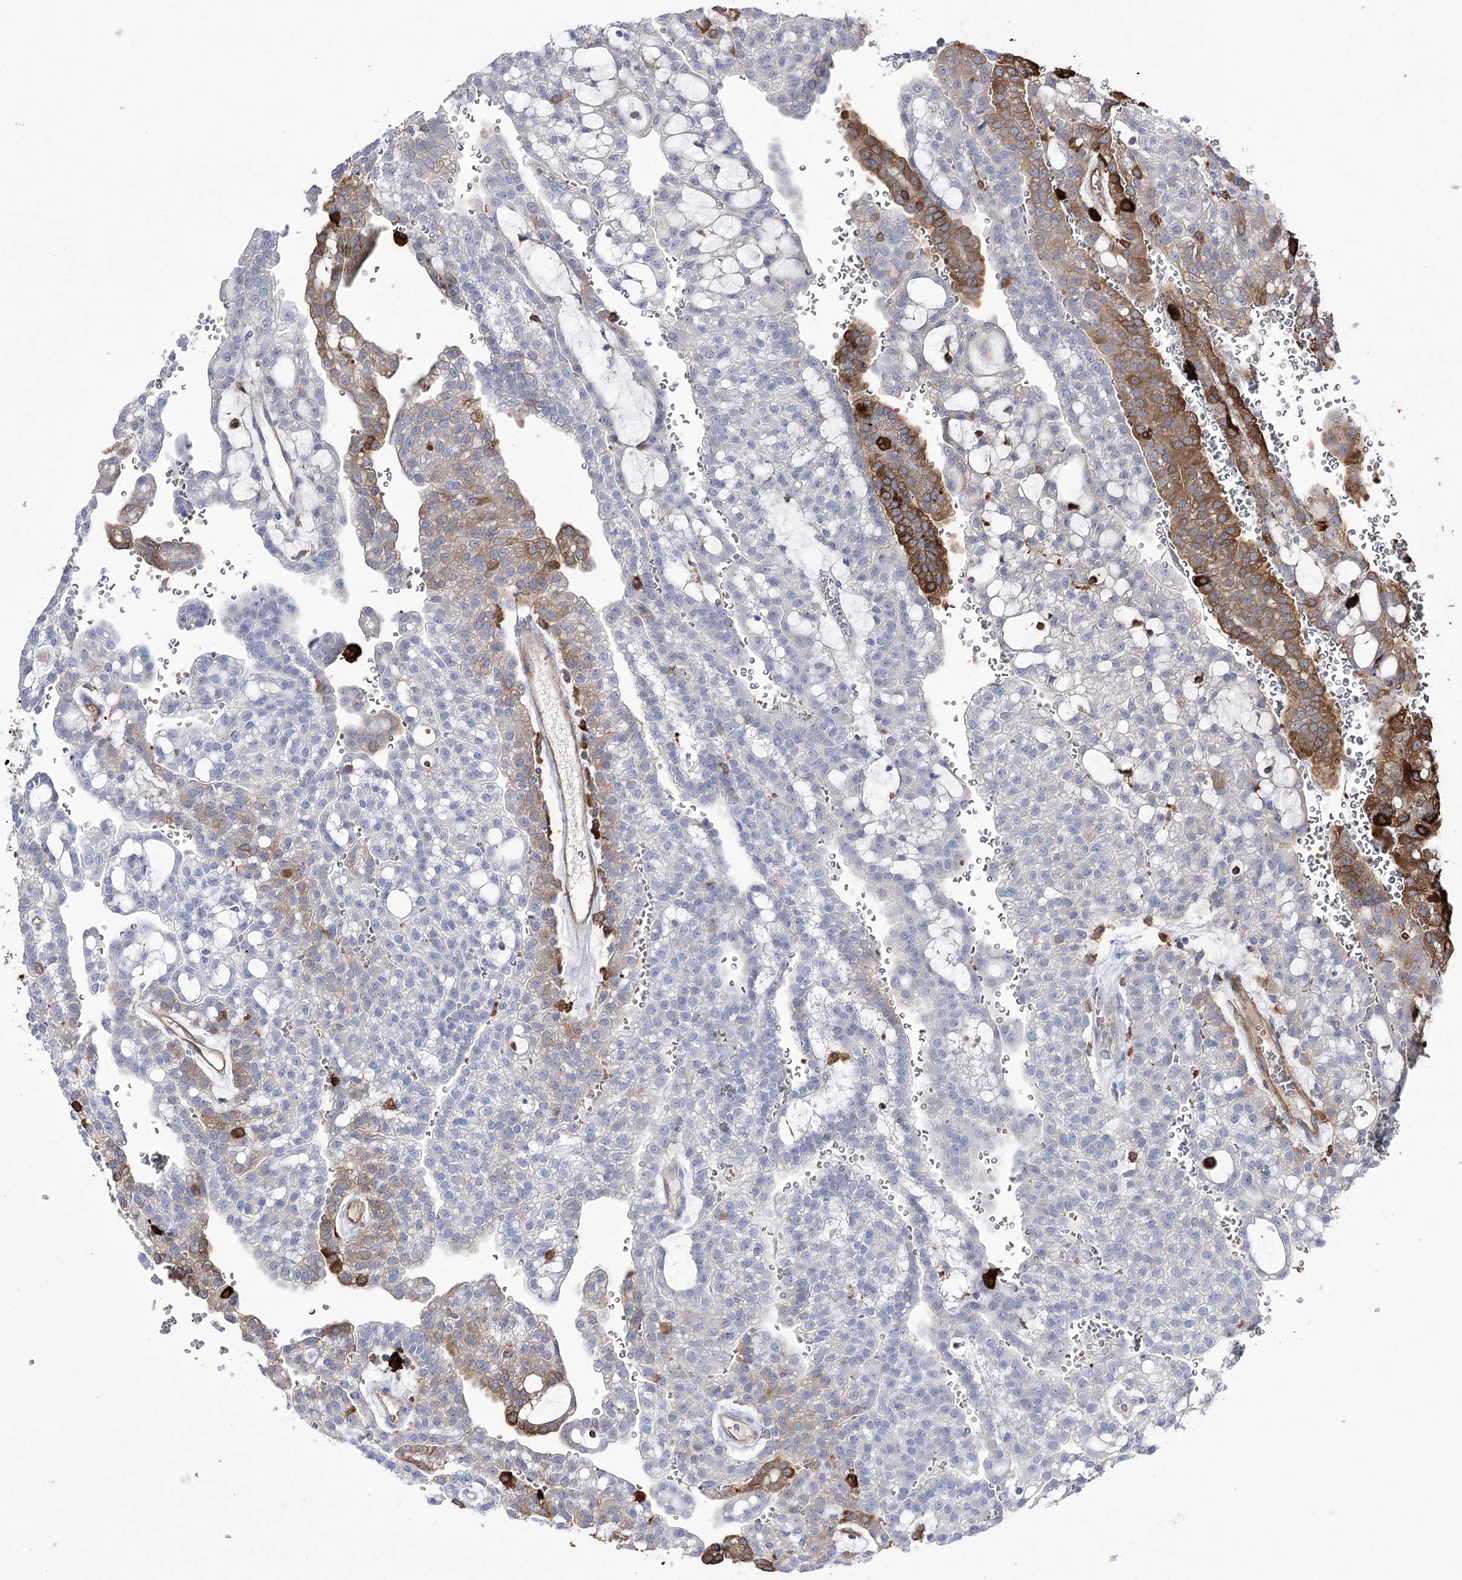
{"staining": {"intensity": "strong", "quantity": "<25%", "location": "cytoplasmic/membranous"}, "tissue": "renal cancer", "cell_type": "Tumor cells", "image_type": "cancer", "snomed": [{"axis": "morphology", "description": "Adenocarcinoma, NOS"}, {"axis": "topography", "description": "Kidney"}], "caption": "Immunohistochemistry (IHC) (DAB) staining of adenocarcinoma (renal) shows strong cytoplasmic/membranous protein staining in about <25% of tumor cells.", "gene": "ZNF622", "patient": {"sex": "male", "age": 63}}